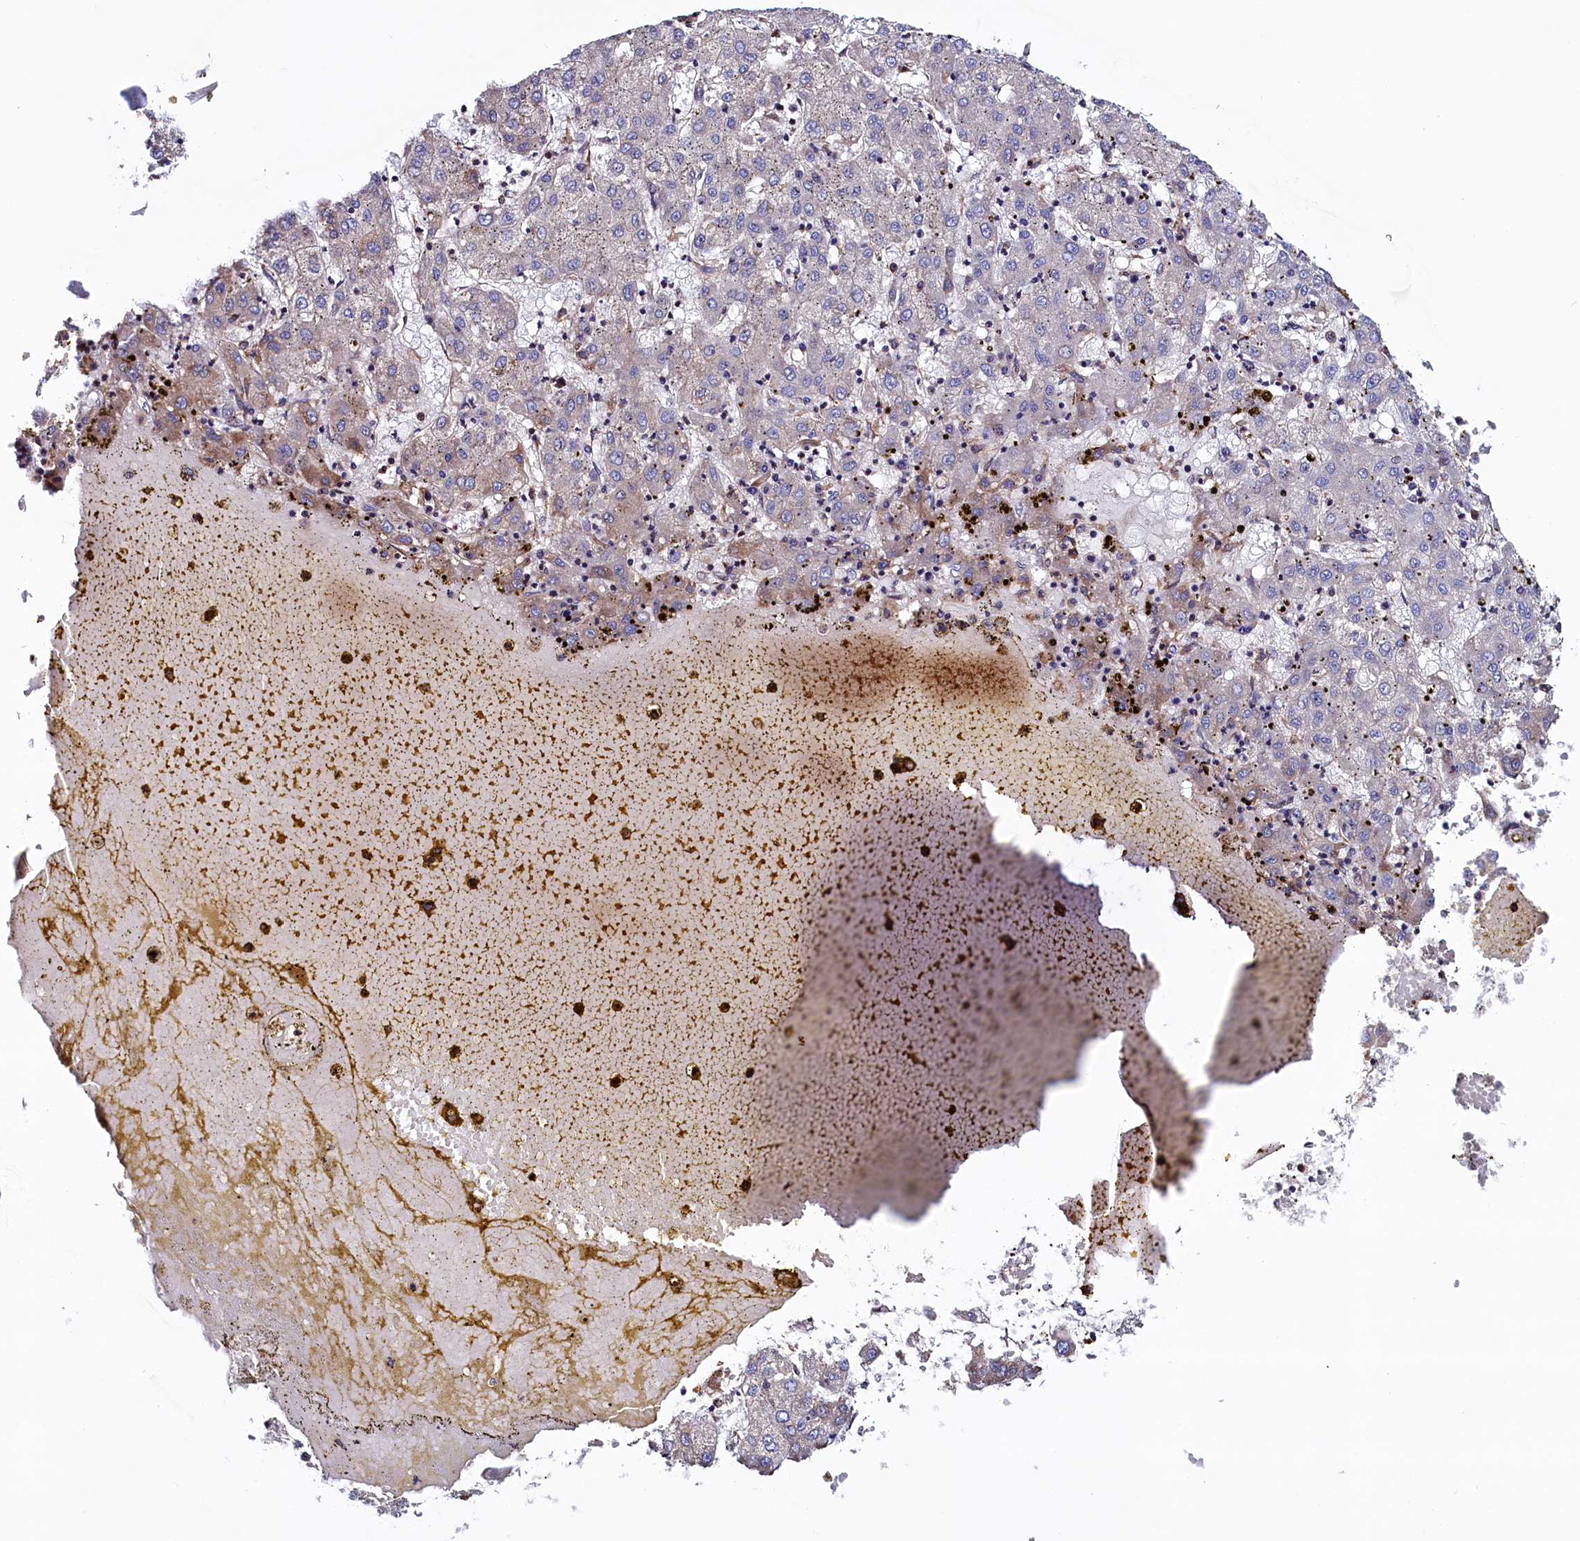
{"staining": {"intensity": "negative", "quantity": "none", "location": "none"}, "tissue": "liver cancer", "cell_type": "Tumor cells", "image_type": "cancer", "snomed": [{"axis": "morphology", "description": "Carcinoma, Hepatocellular, NOS"}, {"axis": "topography", "description": "Liver"}], "caption": "Tumor cells are negative for protein expression in human liver hepatocellular carcinoma.", "gene": "ATXN2L", "patient": {"sex": "male", "age": 72}}